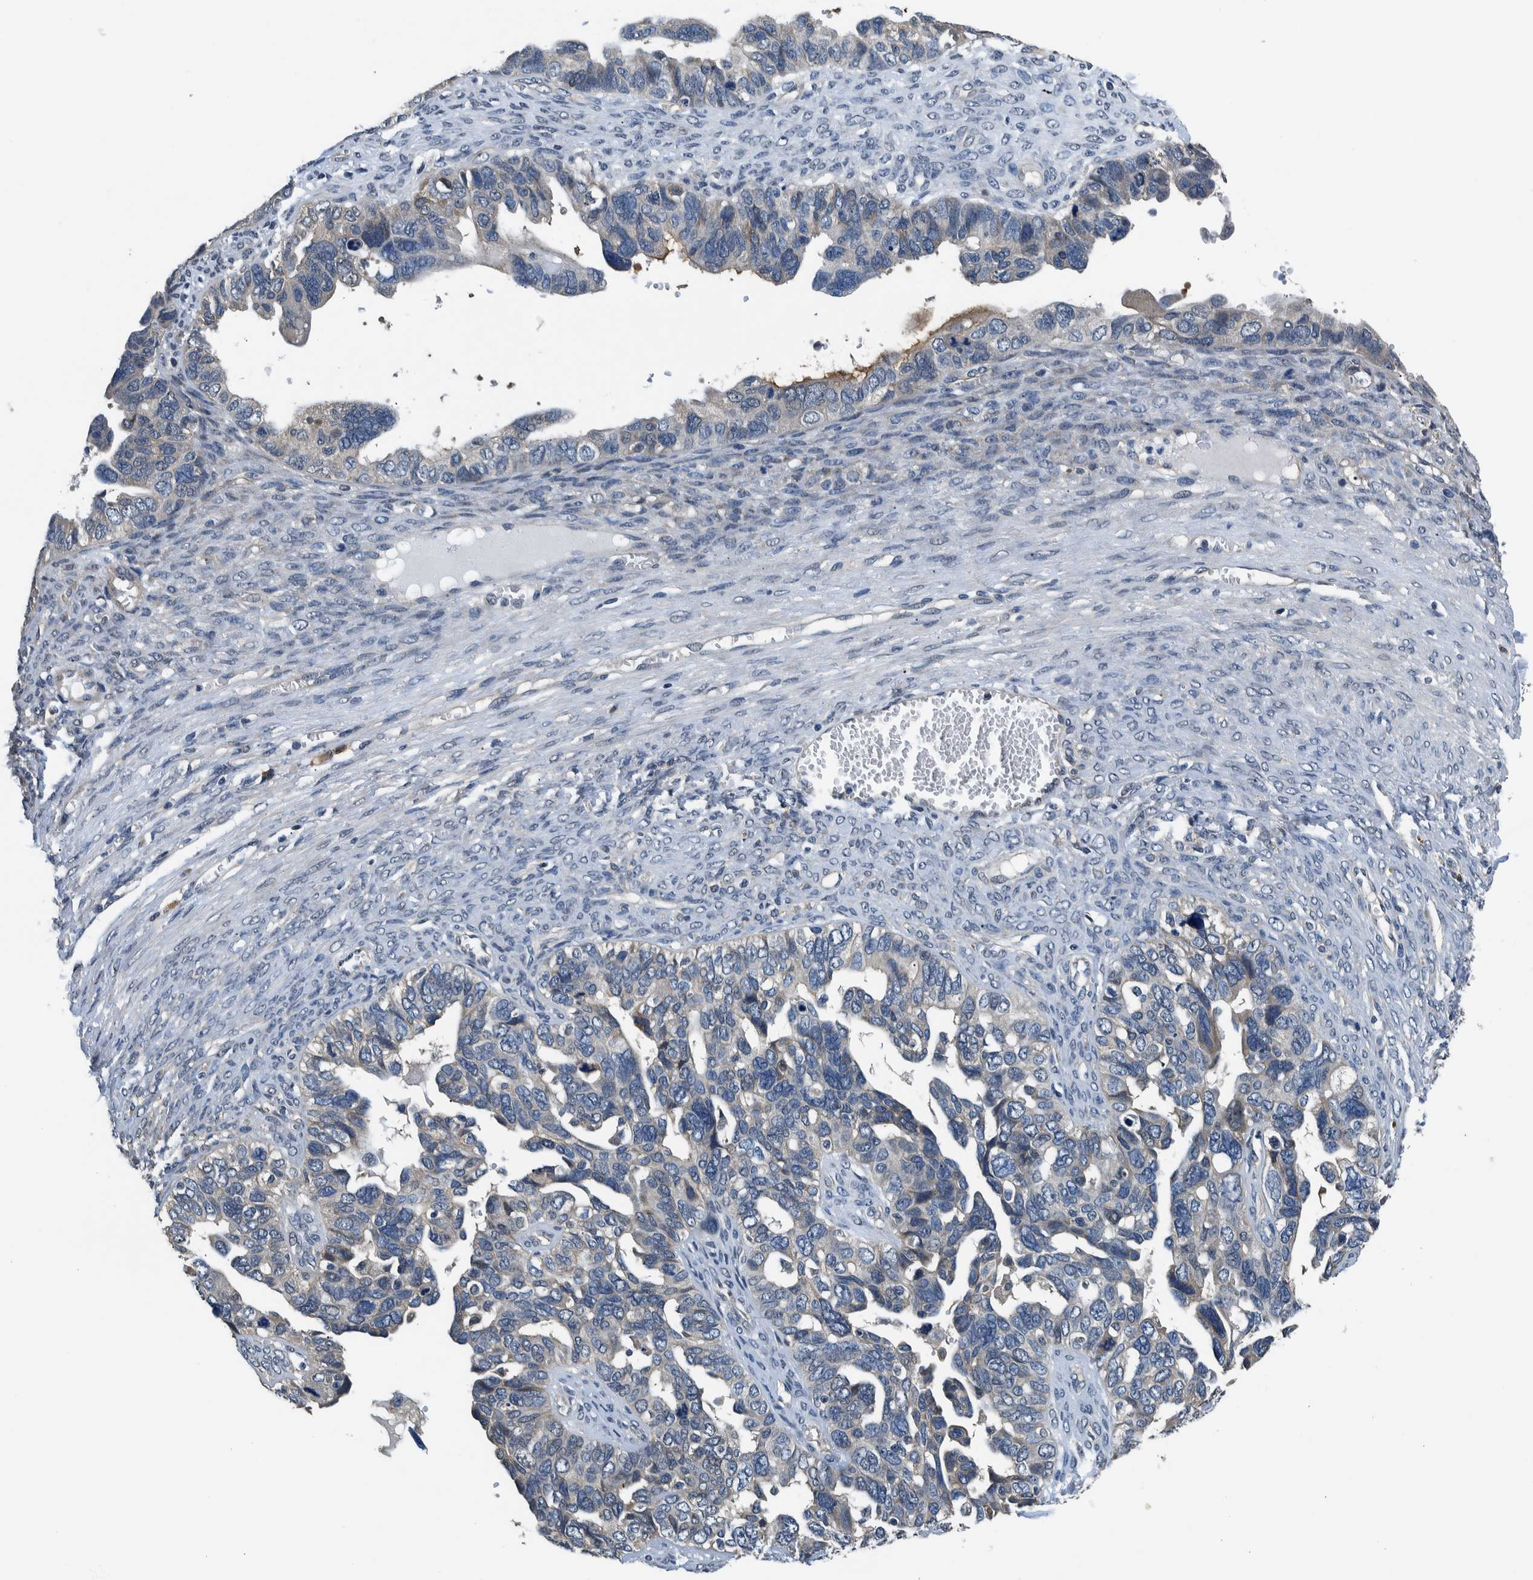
{"staining": {"intensity": "weak", "quantity": "<25%", "location": "cytoplasmic/membranous"}, "tissue": "ovarian cancer", "cell_type": "Tumor cells", "image_type": "cancer", "snomed": [{"axis": "morphology", "description": "Cystadenocarcinoma, serous, NOS"}, {"axis": "topography", "description": "Ovary"}], "caption": "An image of human ovarian cancer (serous cystadenocarcinoma) is negative for staining in tumor cells.", "gene": "NIBAN2", "patient": {"sex": "female", "age": 79}}